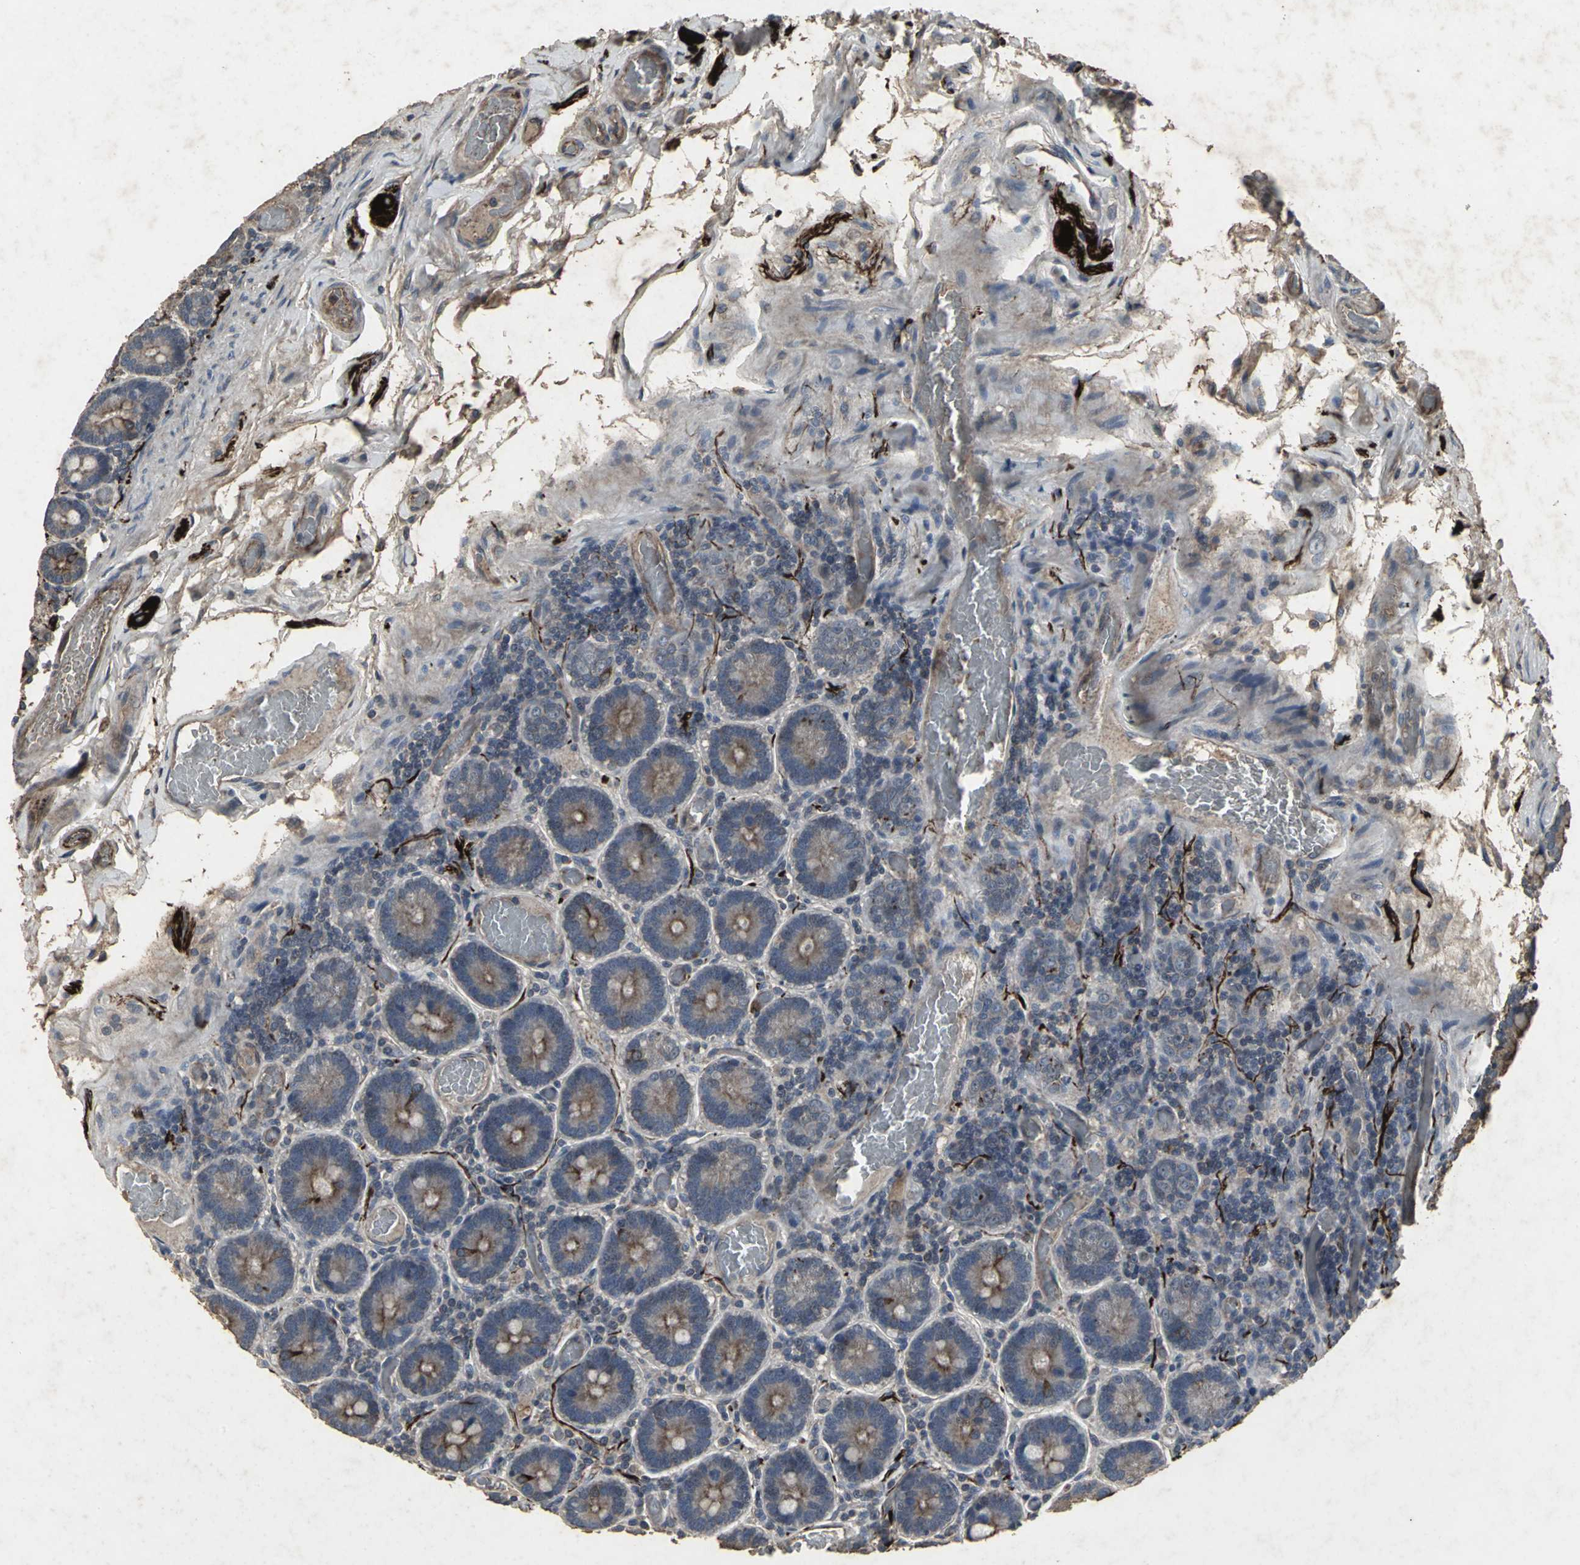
{"staining": {"intensity": "moderate", "quantity": ">75%", "location": "cytoplasmic/membranous"}, "tissue": "duodenum", "cell_type": "Glandular cells", "image_type": "normal", "snomed": [{"axis": "morphology", "description": "Normal tissue, NOS"}, {"axis": "topography", "description": "Duodenum"}], "caption": "Immunohistochemical staining of benign human duodenum demonstrates medium levels of moderate cytoplasmic/membranous positivity in about >75% of glandular cells. (brown staining indicates protein expression, while blue staining denotes nuclei).", "gene": "CCR9", "patient": {"sex": "female", "age": 53}}